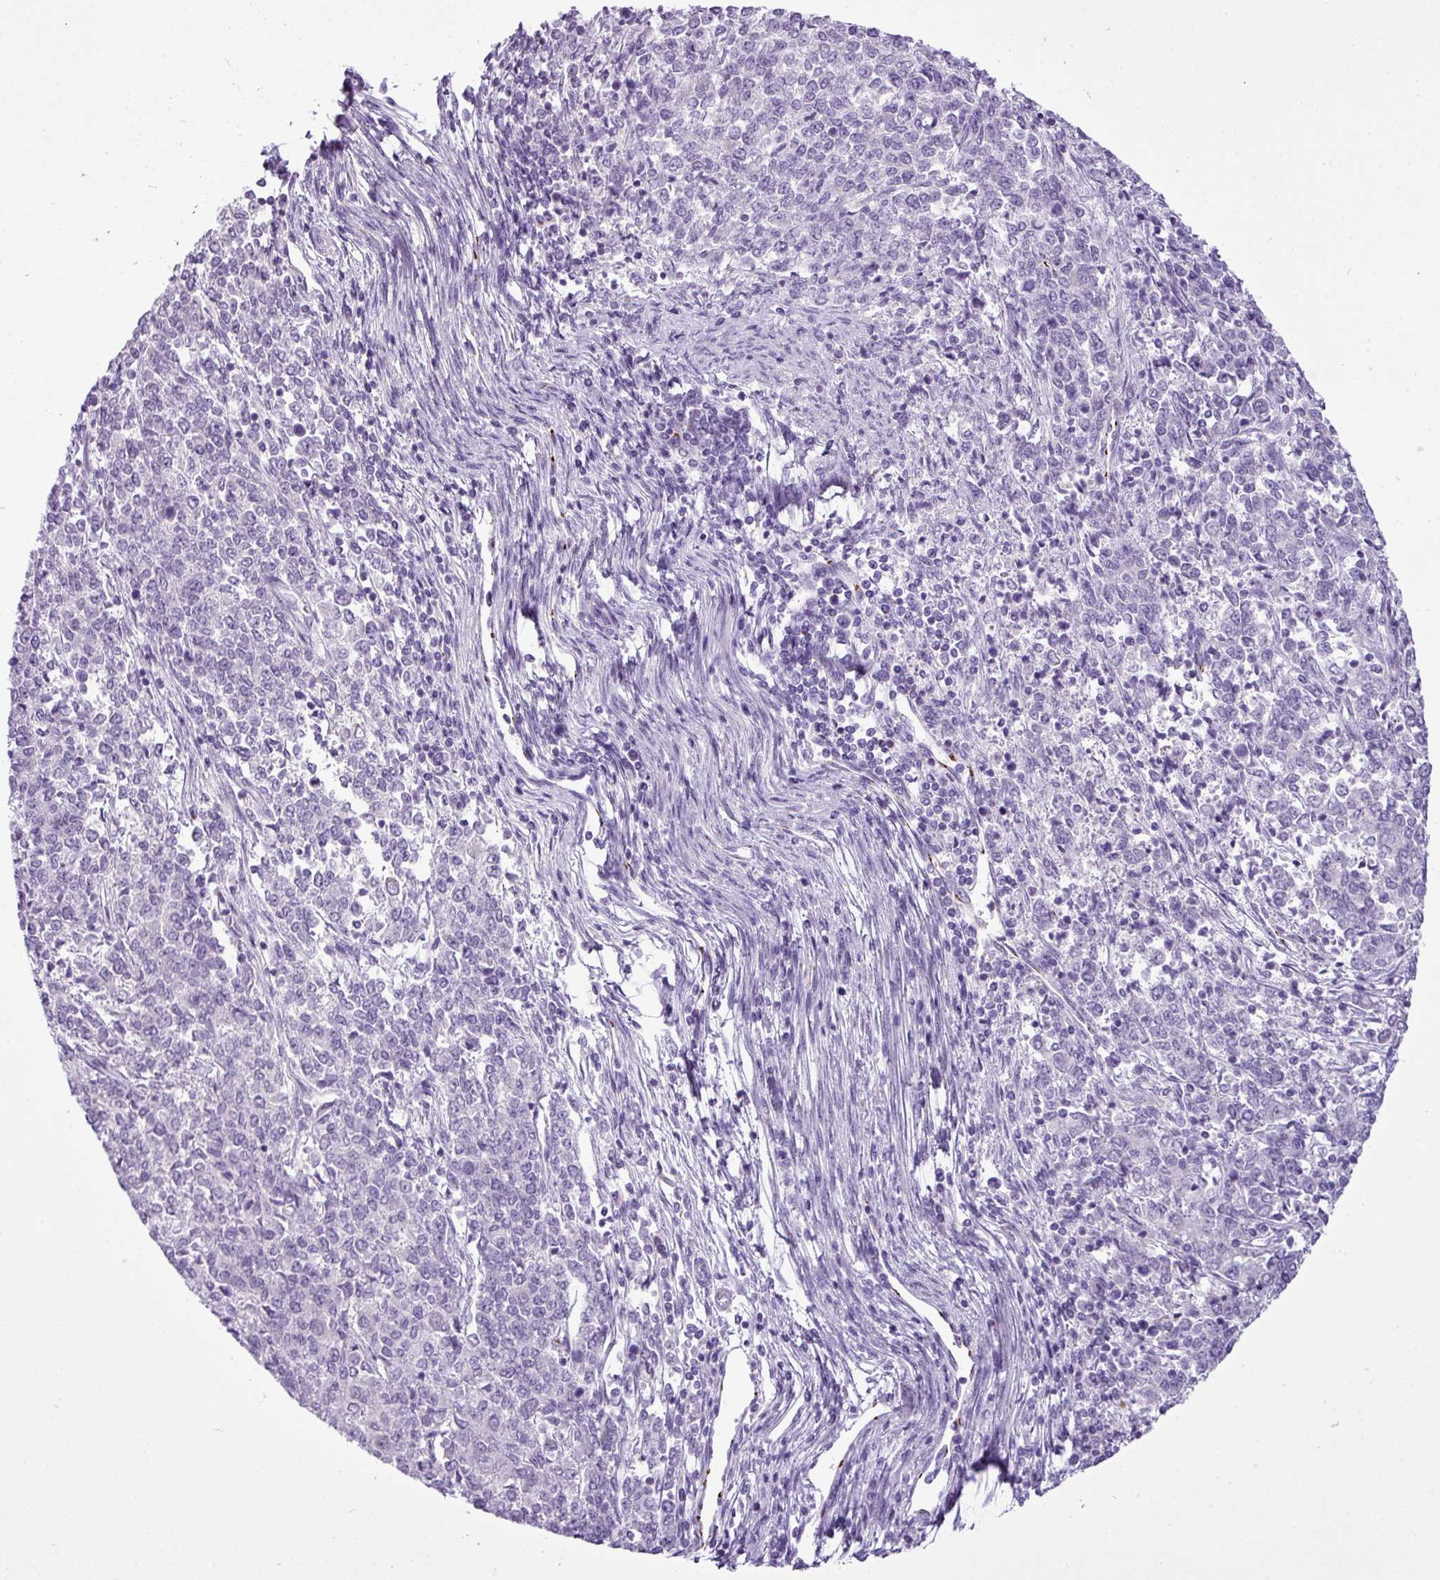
{"staining": {"intensity": "negative", "quantity": "none", "location": "none"}, "tissue": "endometrial cancer", "cell_type": "Tumor cells", "image_type": "cancer", "snomed": [{"axis": "morphology", "description": "Adenocarcinoma, NOS"}, {"axis": "topography", "description": "Endometrium"}], "caption": "Immunohistochemical staining of endometrial adenocarcinoma shows no significant expression in tumor cells.", "gene": "FAM43A", "patient": {"sex": "female", "age": 50}}